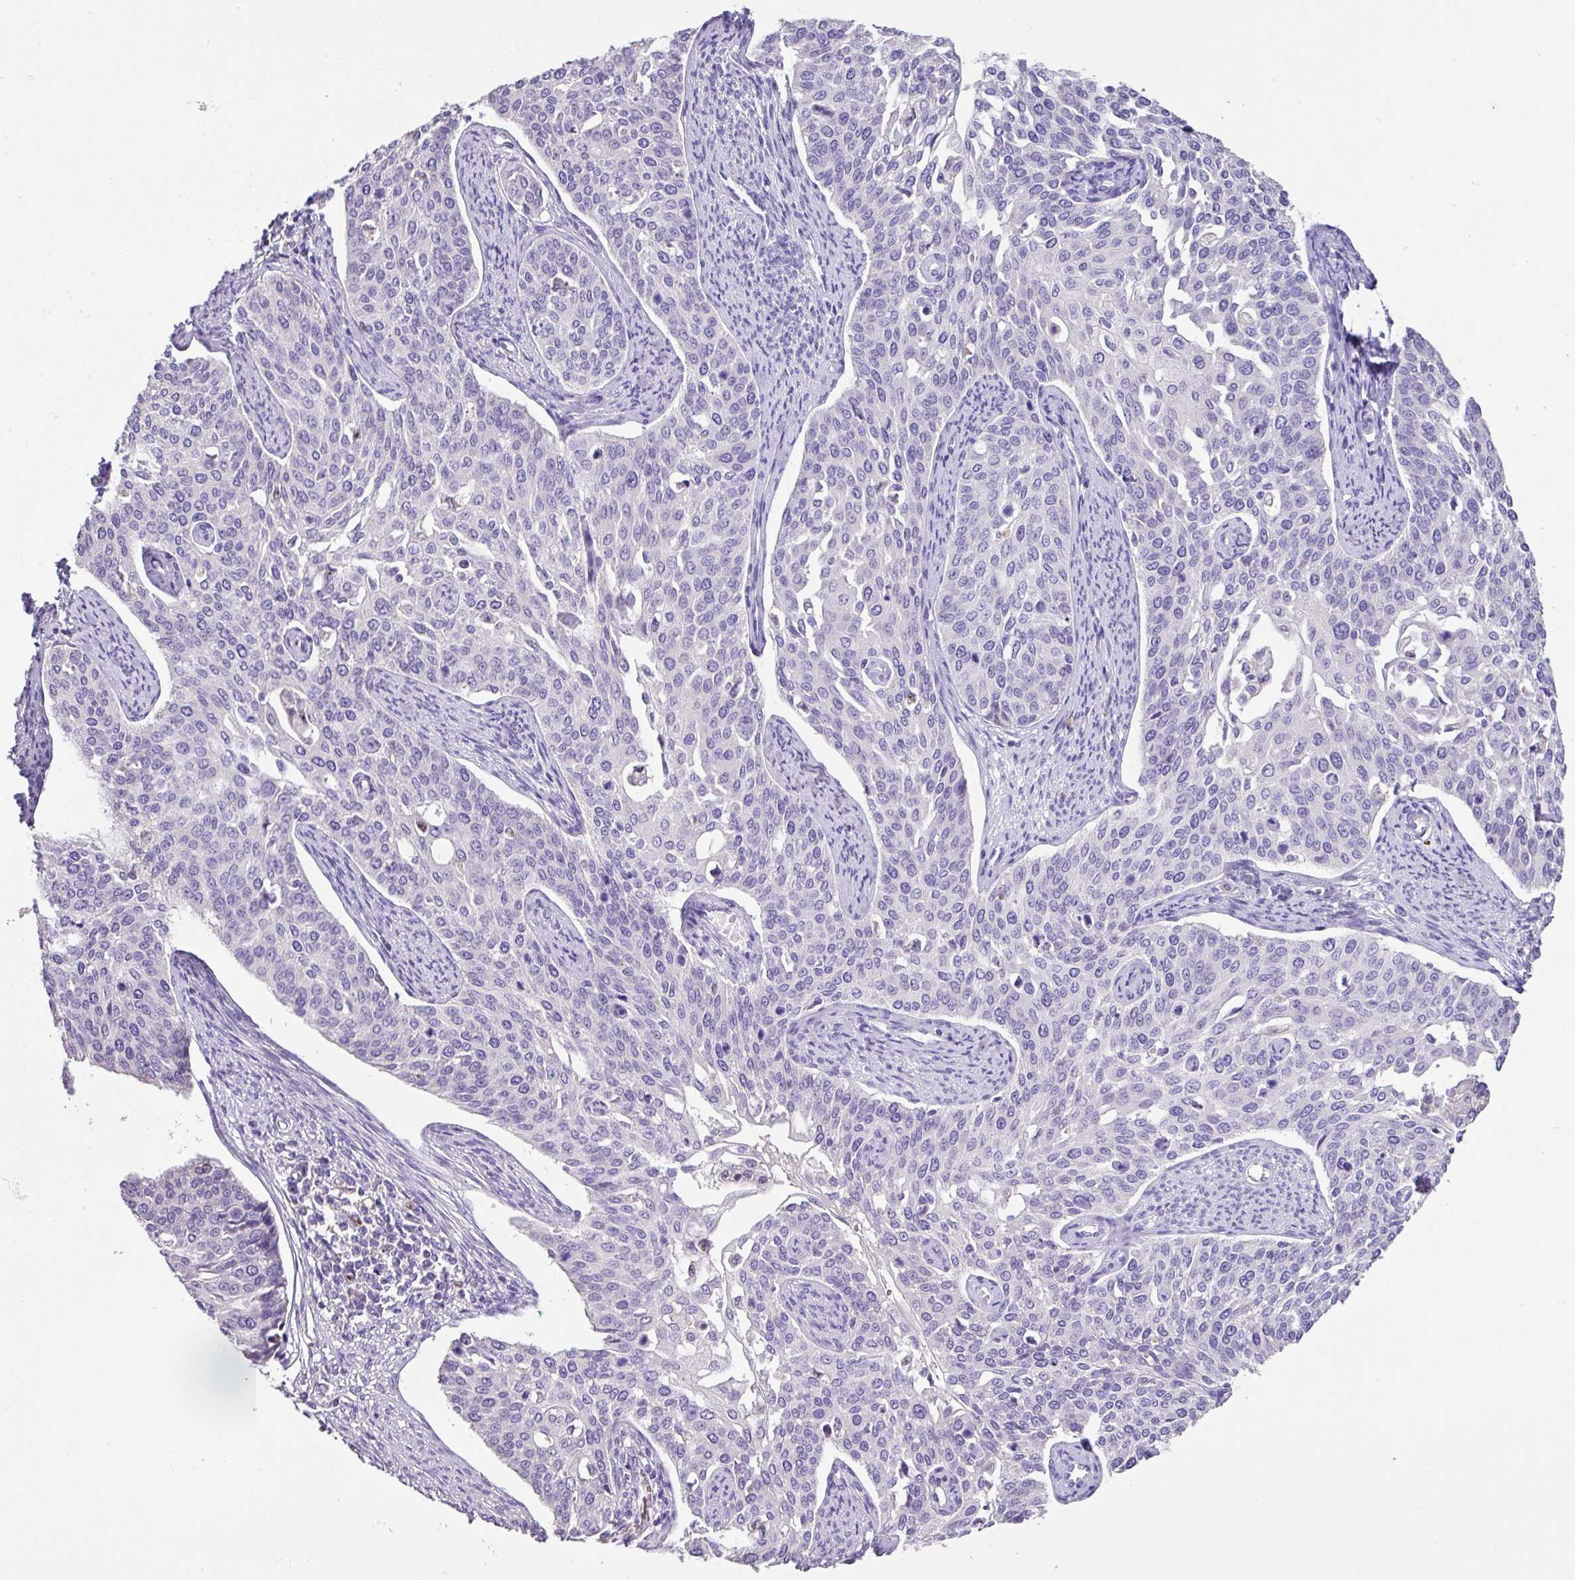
{"staining": {"intensity": "negative", "quantity": "none", "location": "none"}, "tissue": "cervical cancer", "cell_type": "Tumor cells", "image_type": "cancer", "snomed": [{"axis": "morphology", "description": "Squamous cell carcinoma, NOS"}, {"axis": "topography", "description": "Cervix"}], "caption": "The image displays no staining of tumor cells in cervical cancer.", "gene": "ZG16", "patient": {"sex": "female", "age": 44}}